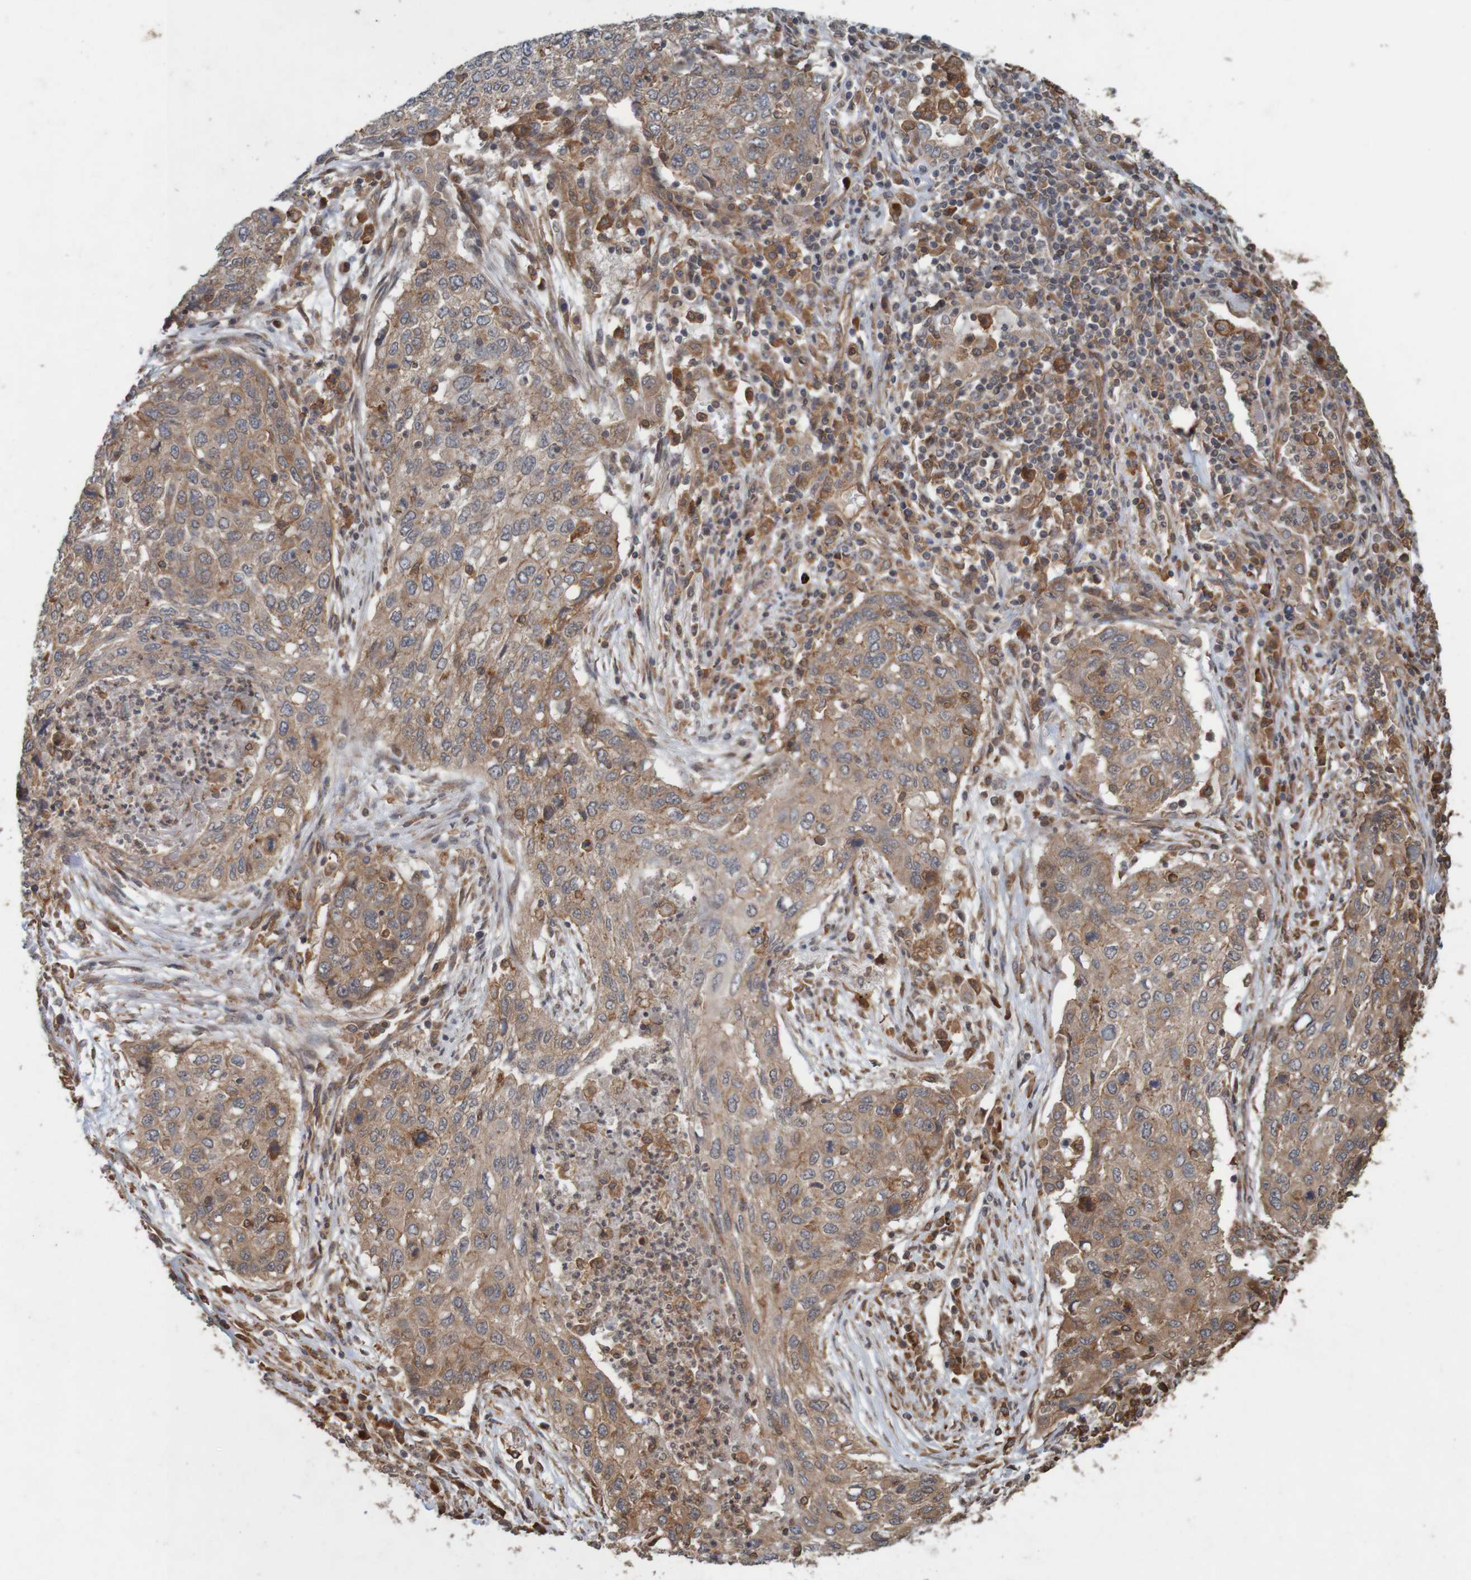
{"staining": {"intensity": "weak", "quantity": ">75%", "location": "cytoplasmic/membranous"}, "tissue": "lung cancer", "cell_type": "Tumor cells", "image_type": "cancer", "snomed": [{"axis": "morphology", "description": "Squamous cell carcinoma, NOS"}, {"axis": "topography", "description": "Lung"}], "caption": "Lung squamous cell carcinoma stained with a brown dye displays weak cytoplasmic/membranous positive expression in about >75% of tumor cells.", "gene": "ARHGEF11", "patient": {"sex": "female", "age": 63}}